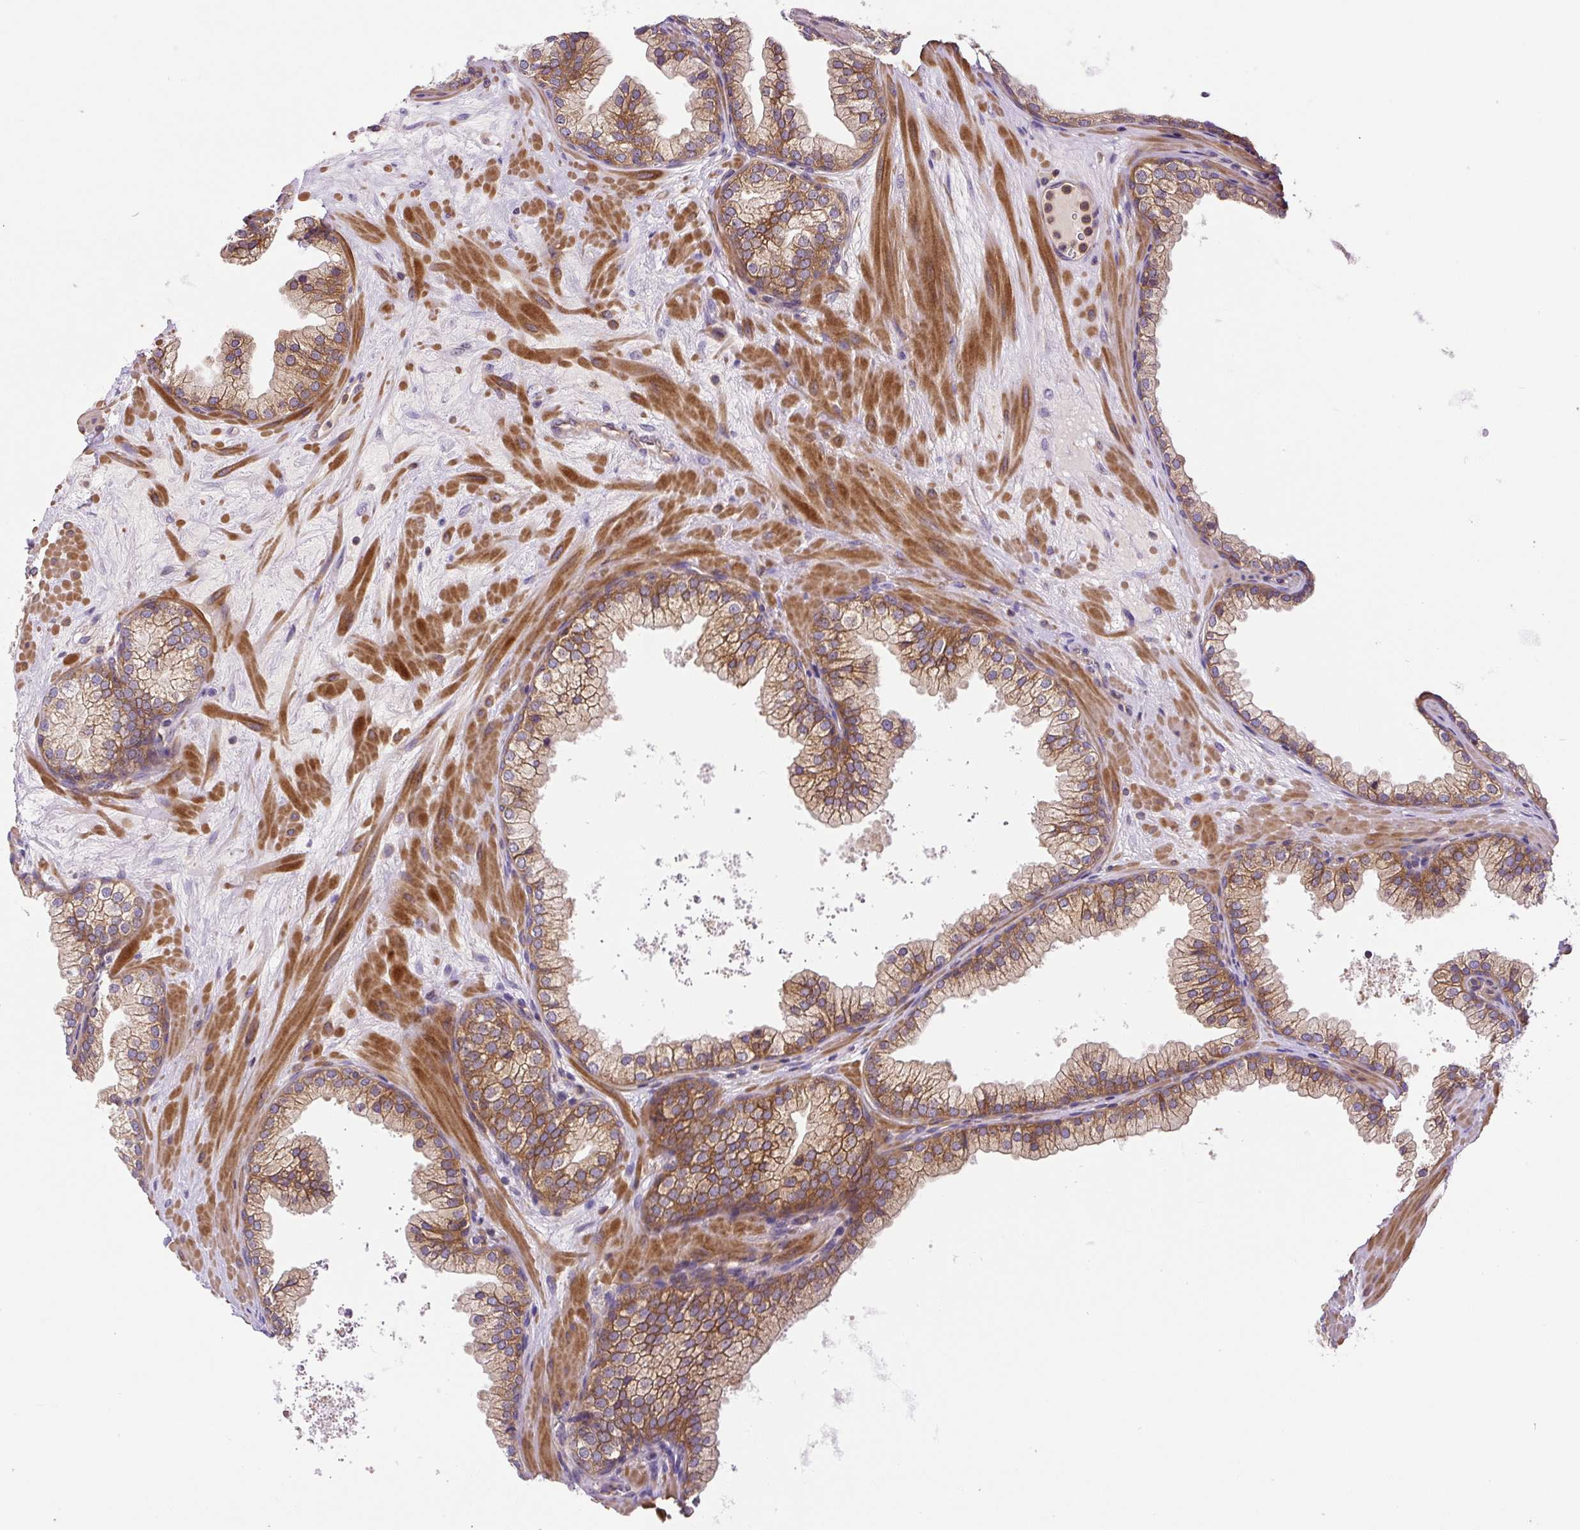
{"staining": {"intensity": "moderate", "quantity": ">75%", "location": "cytoplasmic/membranous"}, "tissue": "prostate", "cell_type": "Glandular cells", "image_type": "normal", "snomed": [{"axis": "morphology", "description": "Normal tissue, NOS"}, {"axis": "topography", "description": "Prostate"}, {"axis": "topography", "description": "Peripheral nerve tissue"}], "caption": "This histopathology image shows IHC staining of normal human prostate, with medium moderate cytoplasmic/membranous expression in approximately >75% of glandular cells.", "gene": "CCDC28A", "patient": {"sex": "male", "age": 61}}